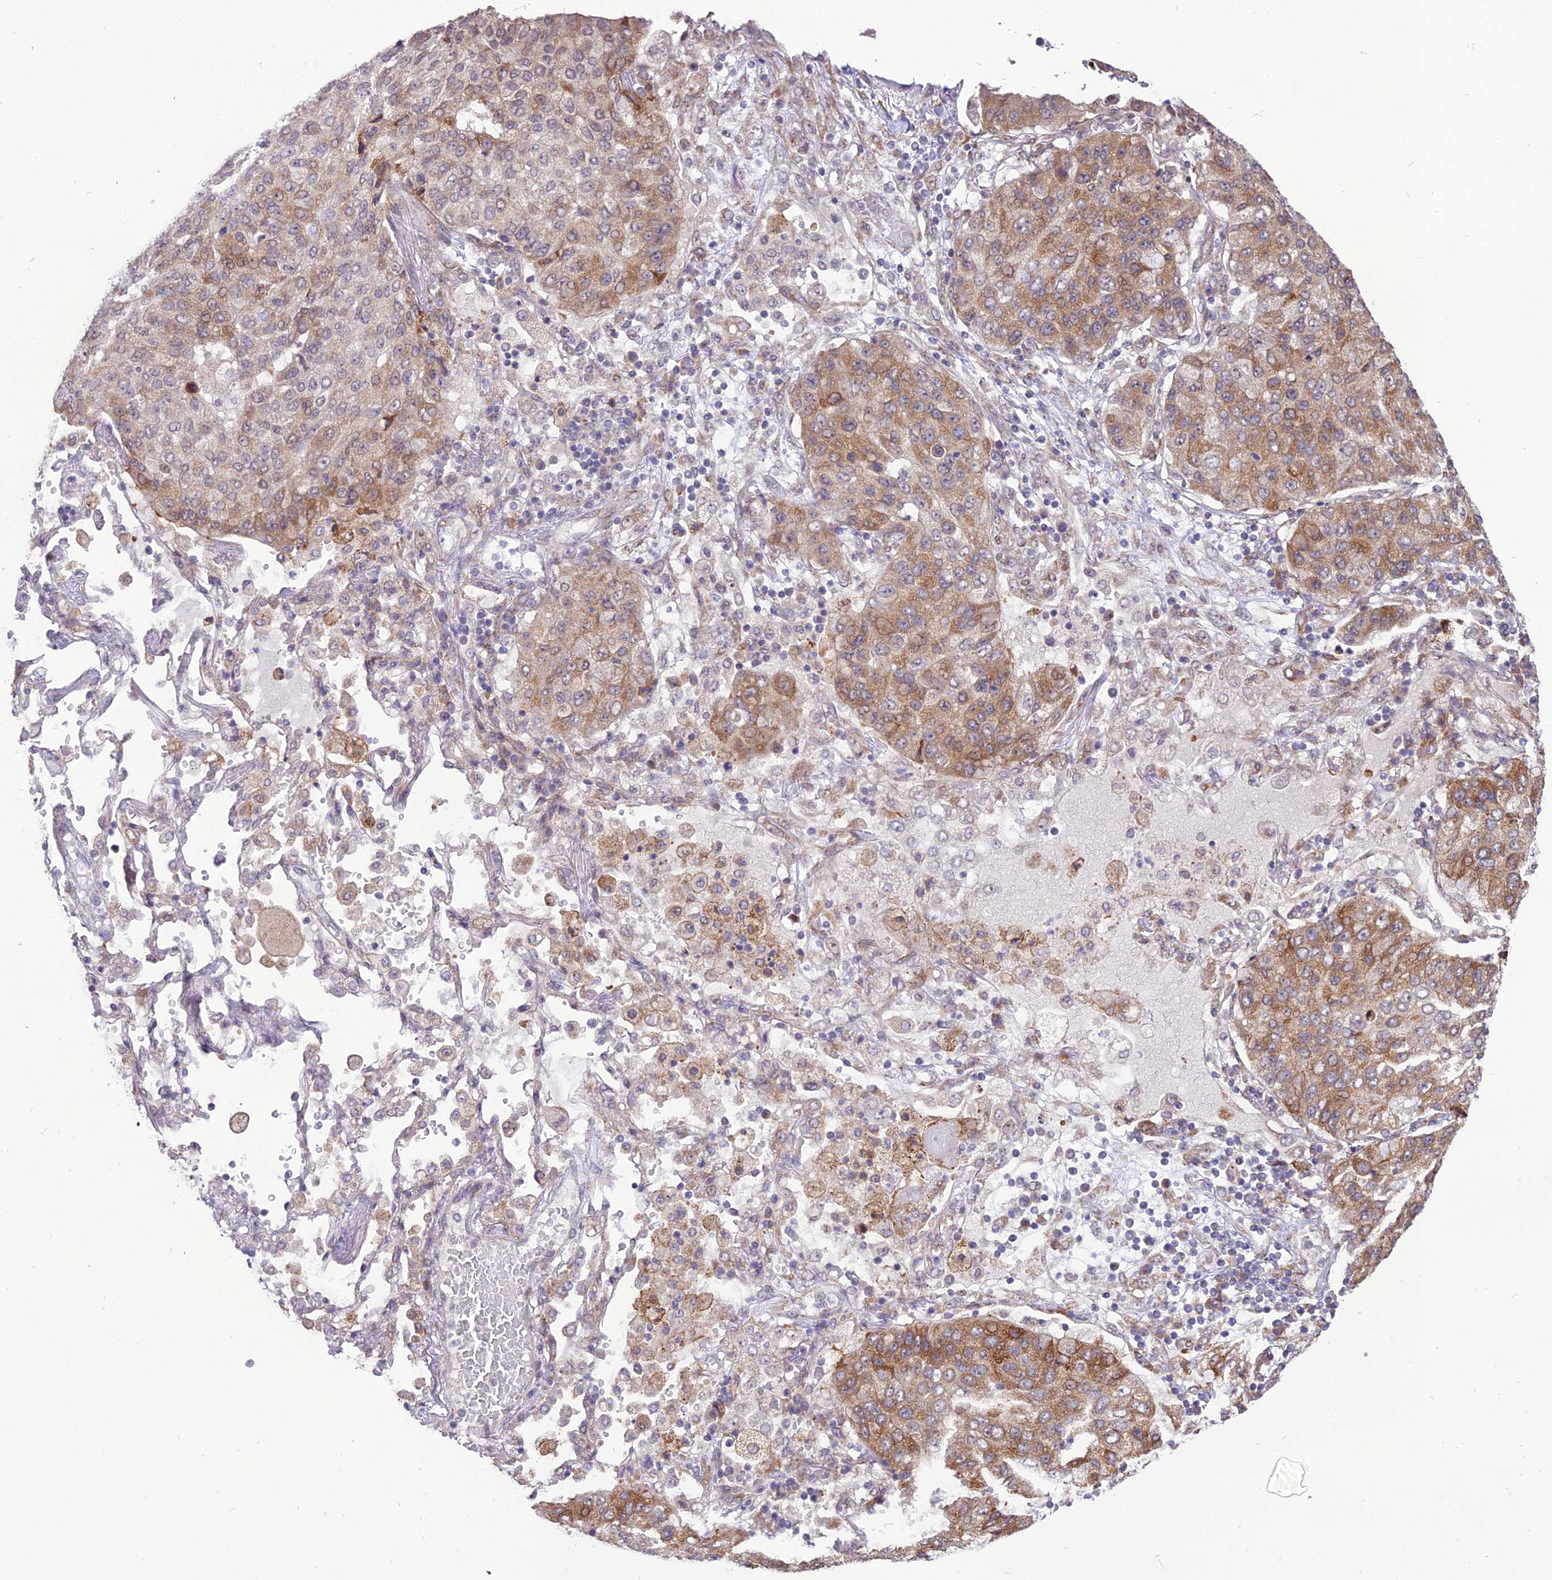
{"staining": {"intensity": "moderate", "quantity": "25%-75%", "location": "cytoplasmic/membranous"}, "tissue": "lung cancer", "cell_type": "Tumor cells", "image_type": "cancer", "snomed": [{"axis": "morphology", "description": "Squamous cell carcinoma, NOS"}, {"axis": "topography", "description": "Lung"}], "caption": "Lung cancer stained with a protein marker exhibits moderate staining in tumor cells.", "gene": "TROAP", "patient": {"sex": "male", "age": 74}}